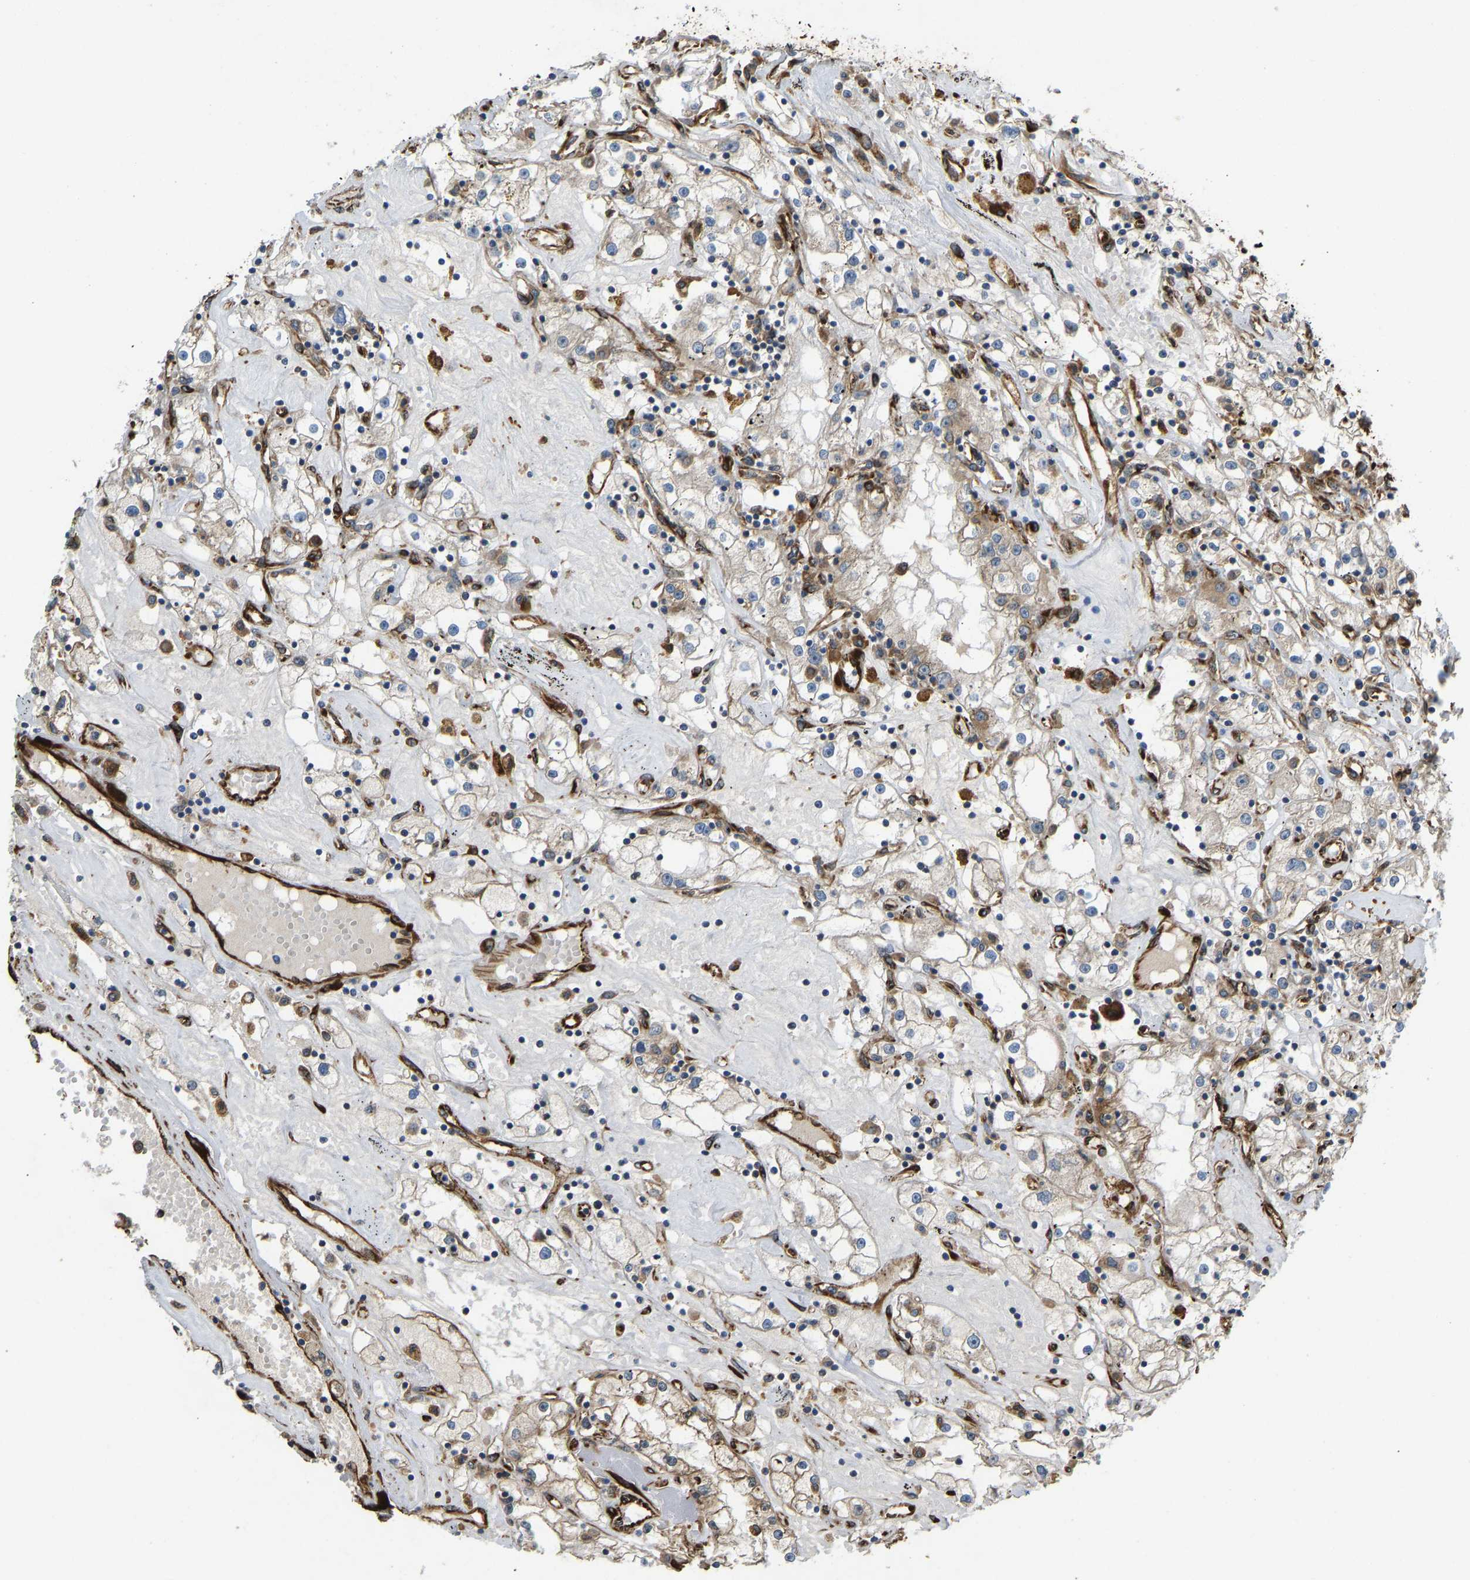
{"staining": {"intensity": "weak", "quantity": ">75%", "location": "cytoplasmic/membranous"}, "tissue": "renal cancer", "cell_type": "Tumor cells", "image_type": "cancer", "snomed": [{"axis": "morphology", "description": "Adenocarcinoma, NOS"}, {"axis": "topography", "description": "Kidney"}], "caption": "IHC histopathology image of neoplastic tissue: adenocarcinoma (renal) stained using immunohistochemistry shows low levels of weak protein expression localized specifically in the cytoplasmic/membranous of tumor cells, appearing as a cytoplasmic/membranous brown color.", "gene": "BEX3", "patient": {"sex": "male", "age": 56}}